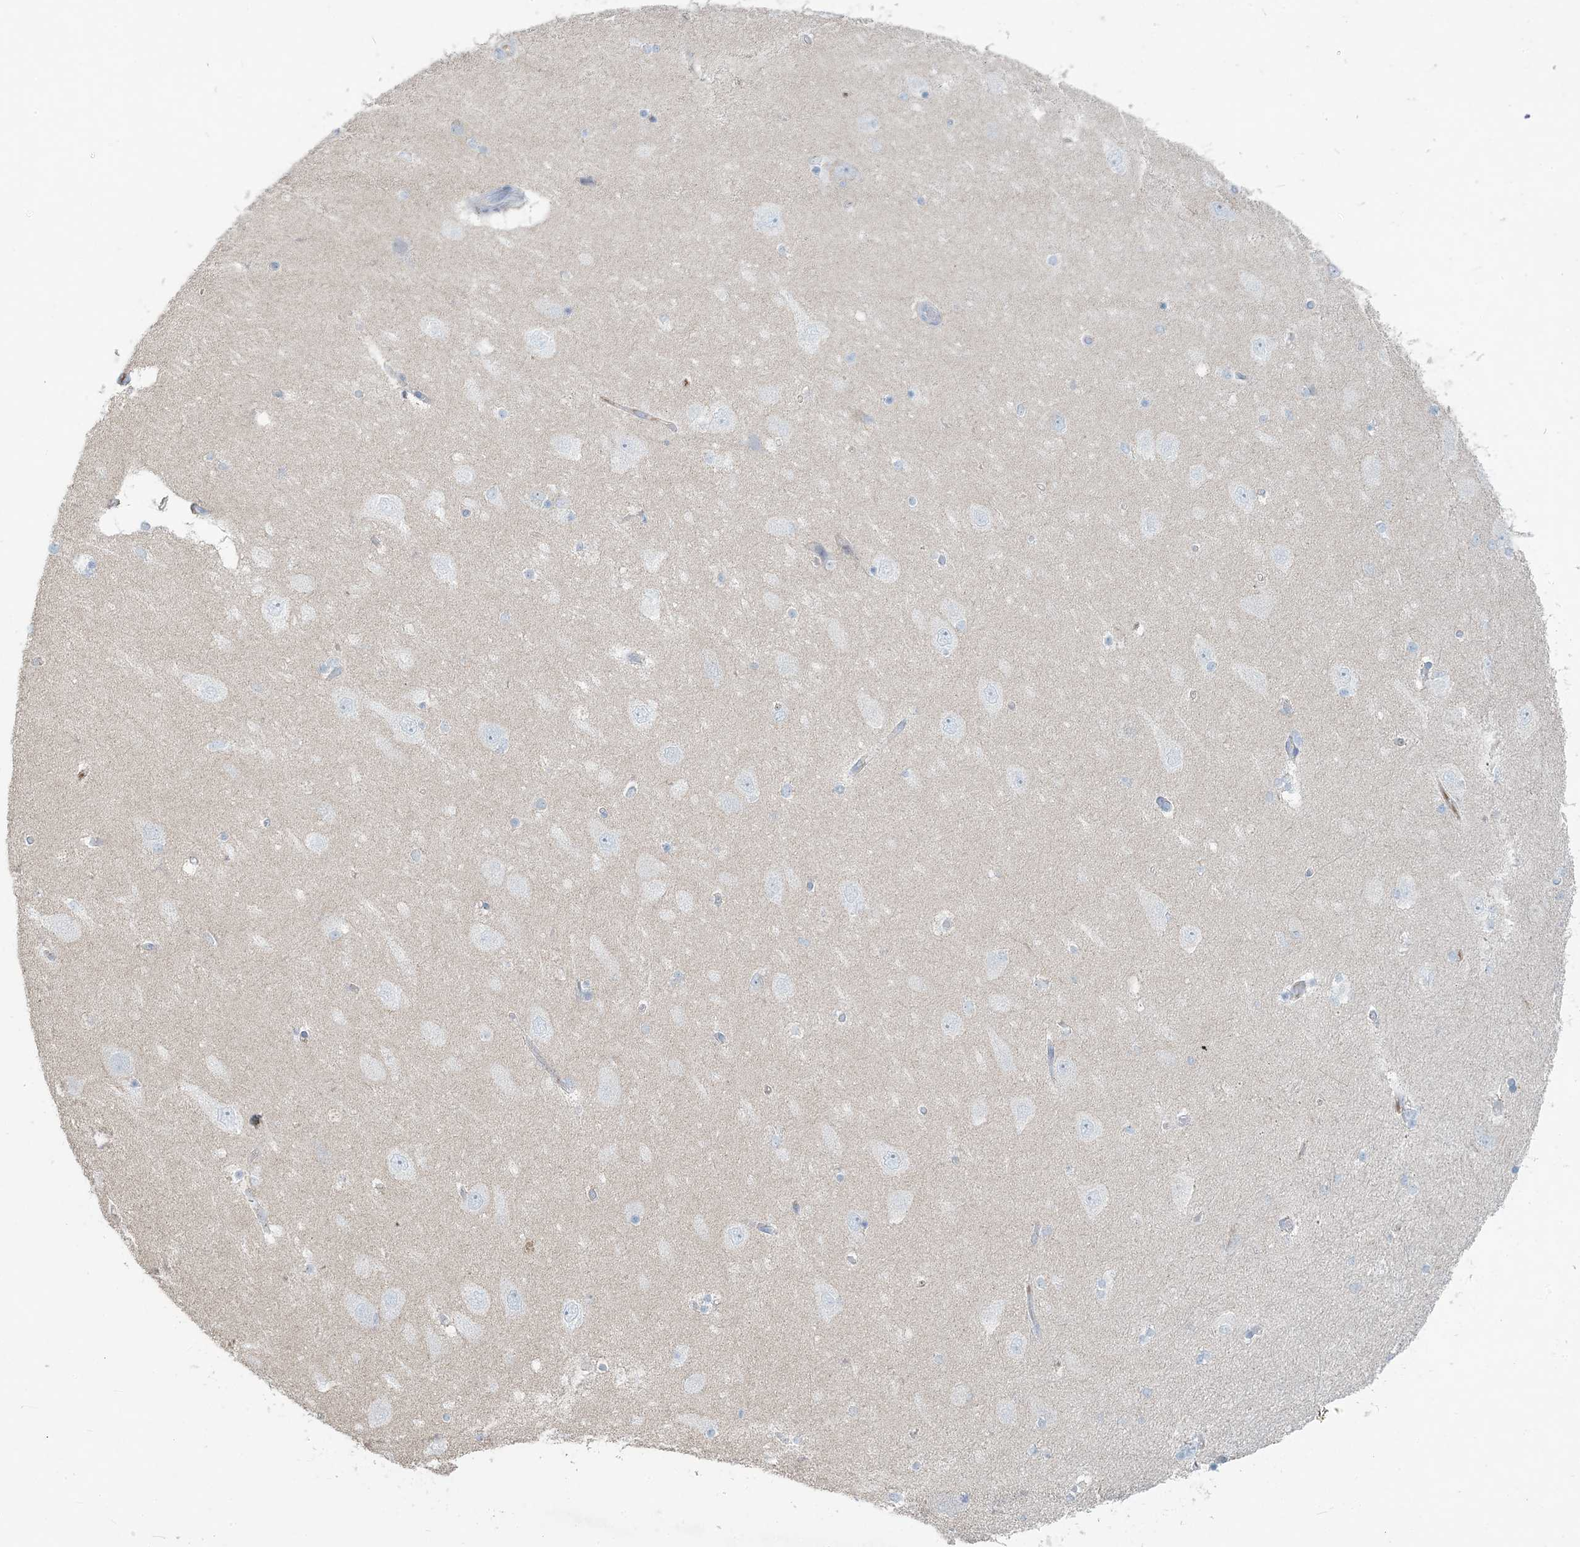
{"staining": {"intensity": "negative", "quantity": "none", "location": "none"}, "tissue": "hippocampus", "cell_type": "Glial cells", "image_type": "normal", "snomed": [{"axis": "morphology", "description": "Normal tissue, NOS"}, {"axis": "topography", "description": "Hippocampus"}], "caption": "High power microscopy histopathology image of an immunohistochemistry micrograph of unremarkable hippocampus, revealing no significant staining in glial cells.", "gene": "SCML1", "patient": {"sex": "female", "age": 54}}